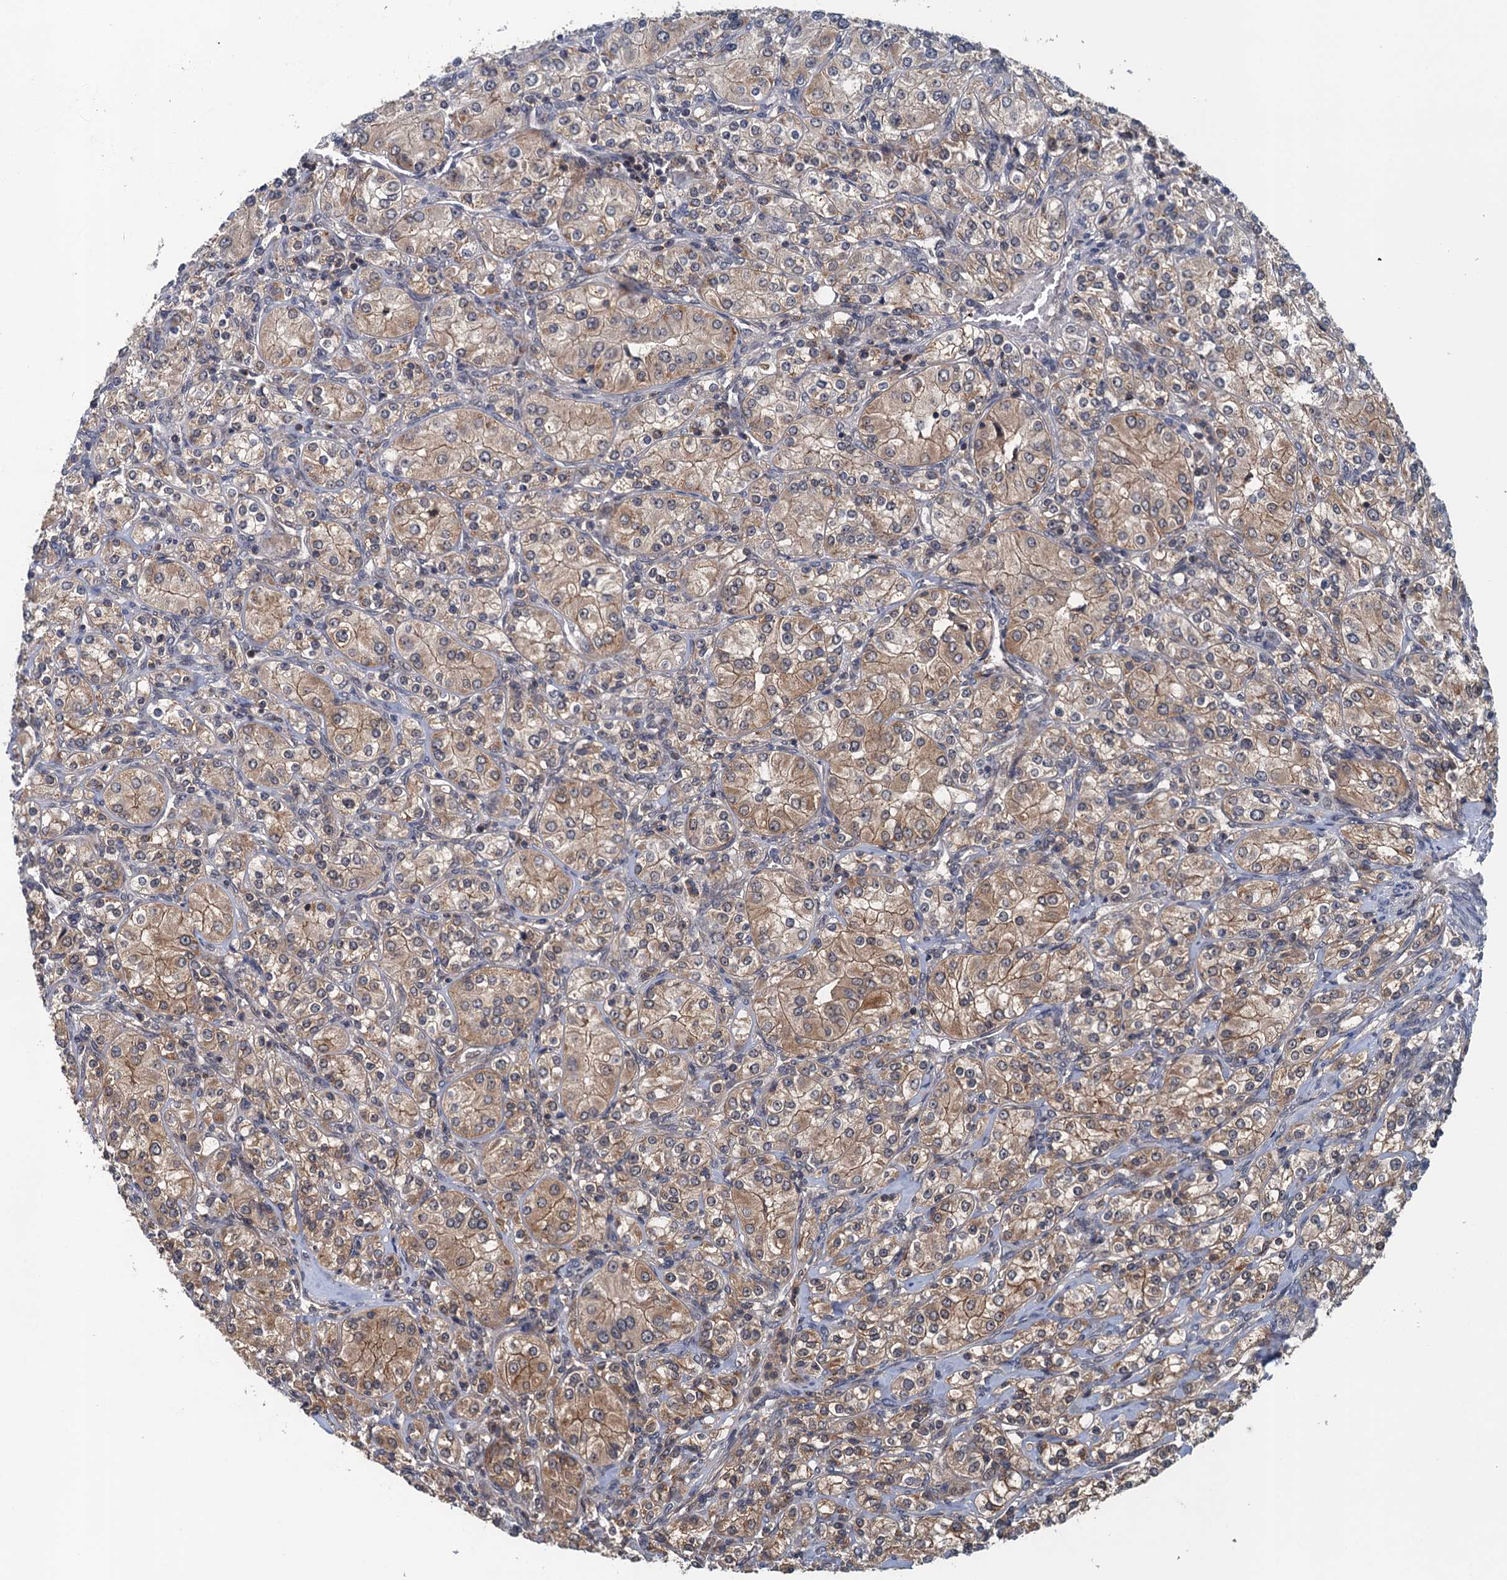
{"staining": {"intensity": "moderate", "quantity": ">75%", "location": "cytoplasmic/membranous"}, "tissue": "renal cancer", "cell_type": "Tumor cells", "image_type": "cancer", "snomed": [{"axis": "morphology", "description": "Adenocarcinoma, NOS"}, {"axis": "topography", "description": "Kidney"}], "caption": "Human renal cancer (adenocarcinoma) stained with a brown dye shows moderate cytoplasmic/membranous positive positivity in about >75% of tumor cells.", "gene": "RNF165", "patient": {"sex": "male", "age": 77}}